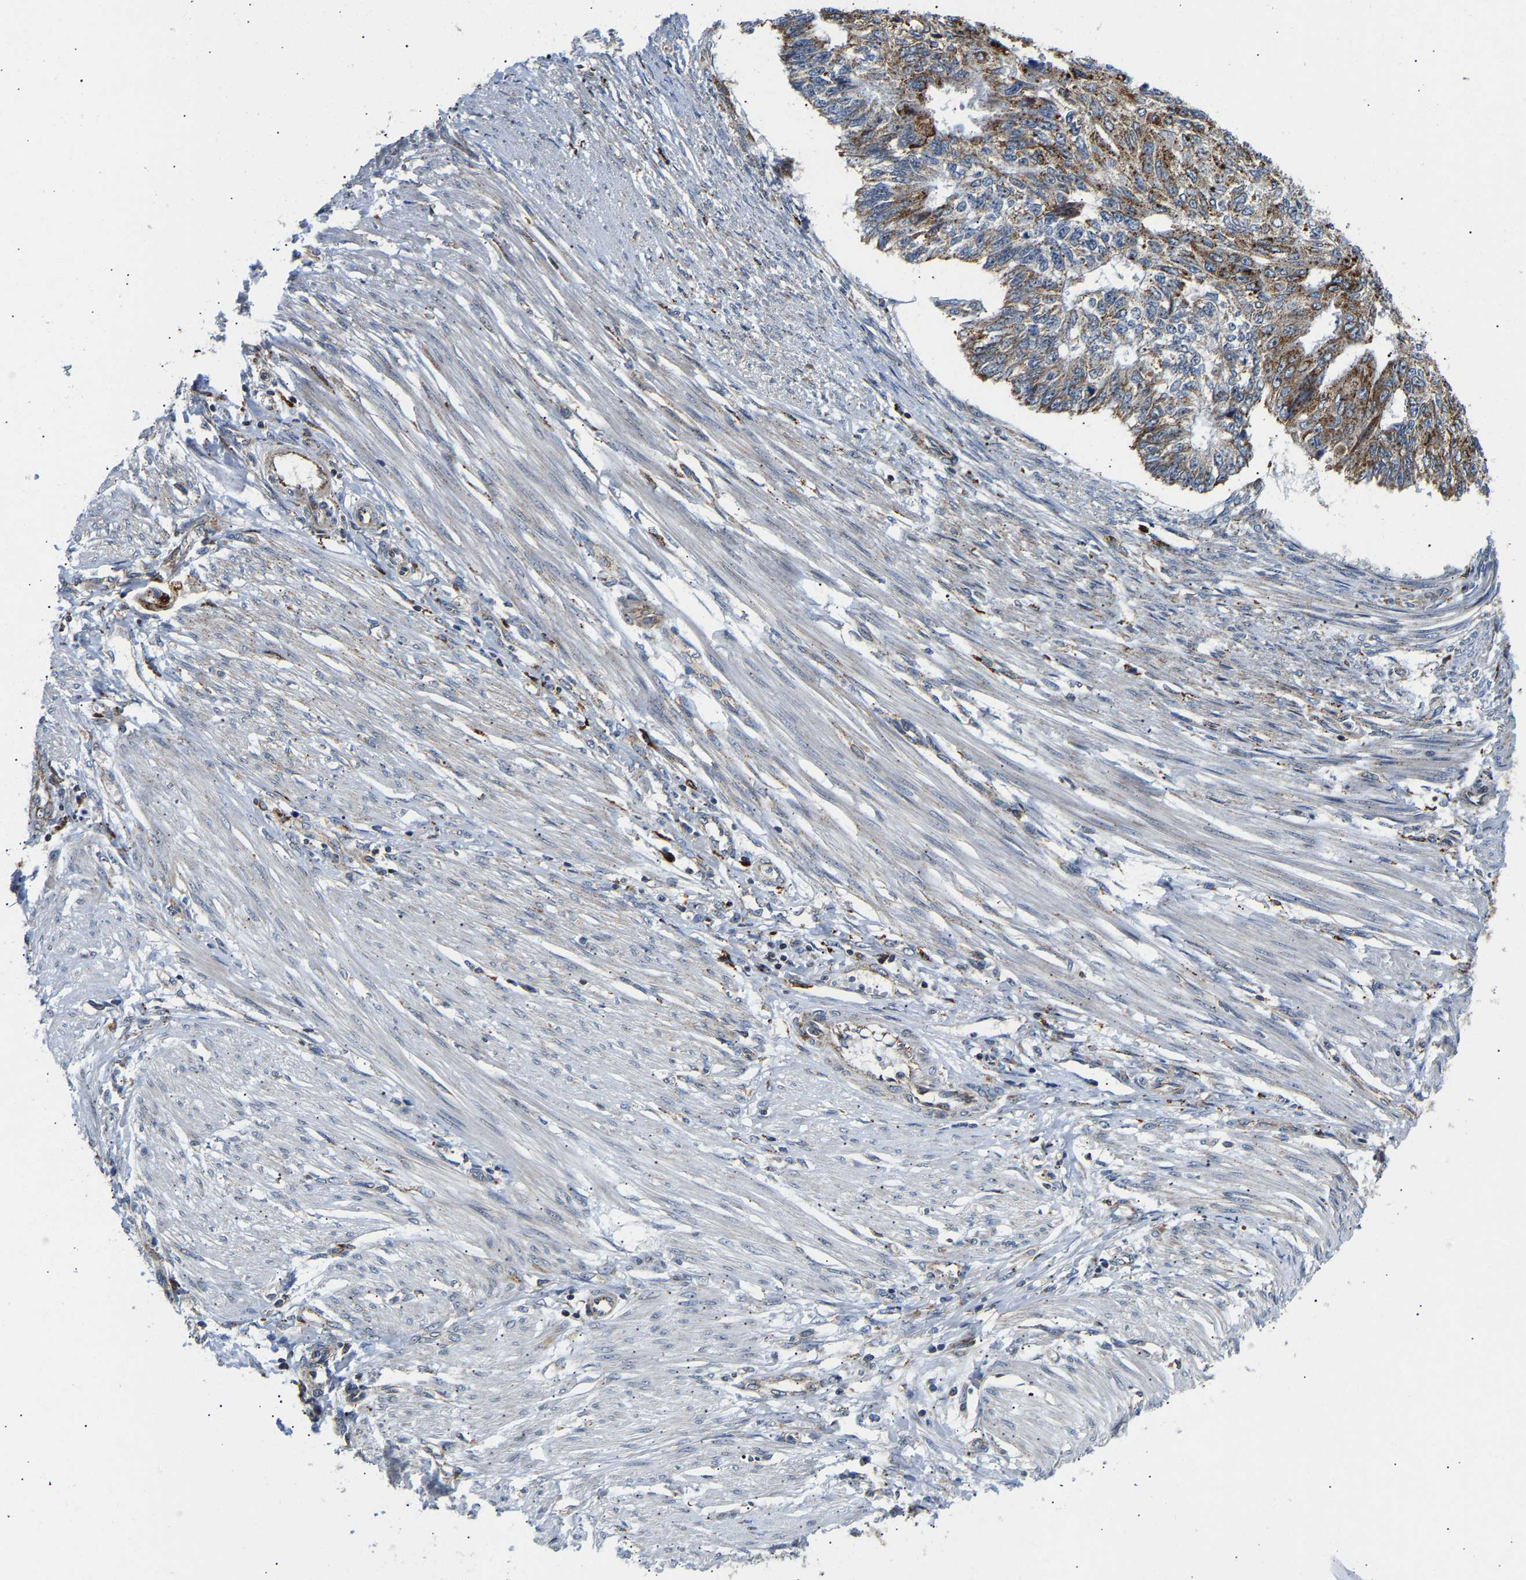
{"staining": {"intensity": "moderate", "quantity": "<25%", "location": "cytoplasmic/membranous"}, "tissue": "endometrial cancer", "cell_type": "Tumor cells", "image_type": "cancer", "snomed": [{"axis": "morphology", "description": "Adenocarcinoma, NOS"}, {"axis": "topography", "description": "Endometrium"}], "caption": "A low amount of moderate cytoplasmic/membranous staining is identified in about <25% of tumor cells in endometrial cancer tissue.", "gene": "GIMAP7", "patient": {"sex": "female", "age": 32}}